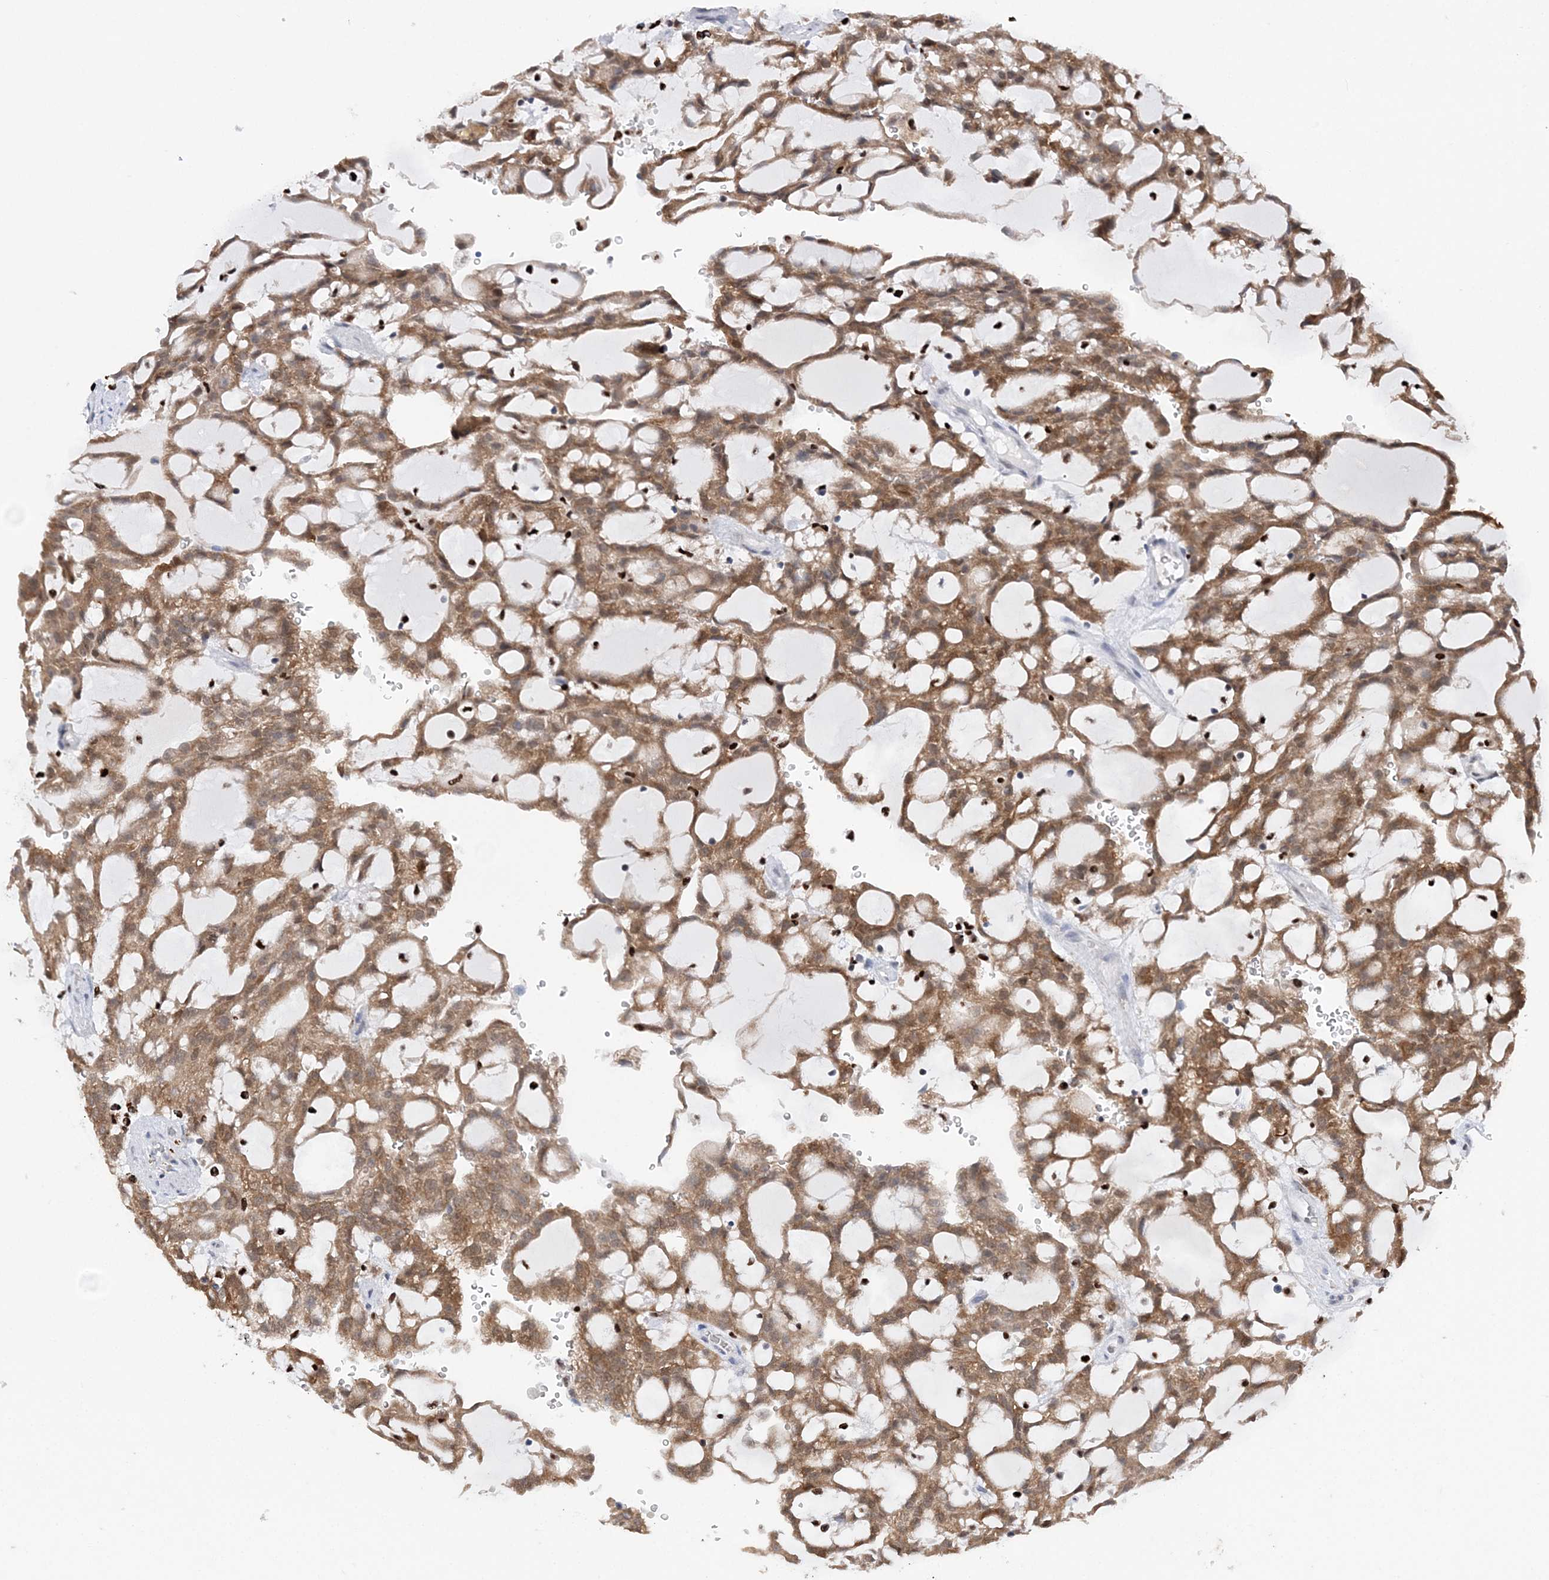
{"staining": {"intensity": "moderate", "quantity": ">75%", "location": "cytoplasmic/membranous,nuclear"}, "tissue": "renal cancer", "cell_type": "Tumor cells", "image_type": "cancer", "snomed": [{"axis": "morphology", "description": "Adenocarcinoma, NOS"}, {"axis": "topography", "description": "Kidney"}], "caption": "IHC micrograph of human renal cancer (adenocarcinoma) stained for a protein (brown), which shows medium levels of moderate cytoplasmic/membranous and nuclear staining in about >75% of tumor cells.", "gene": "NIT2", "patient": {"sex": "male", "age": 63}}